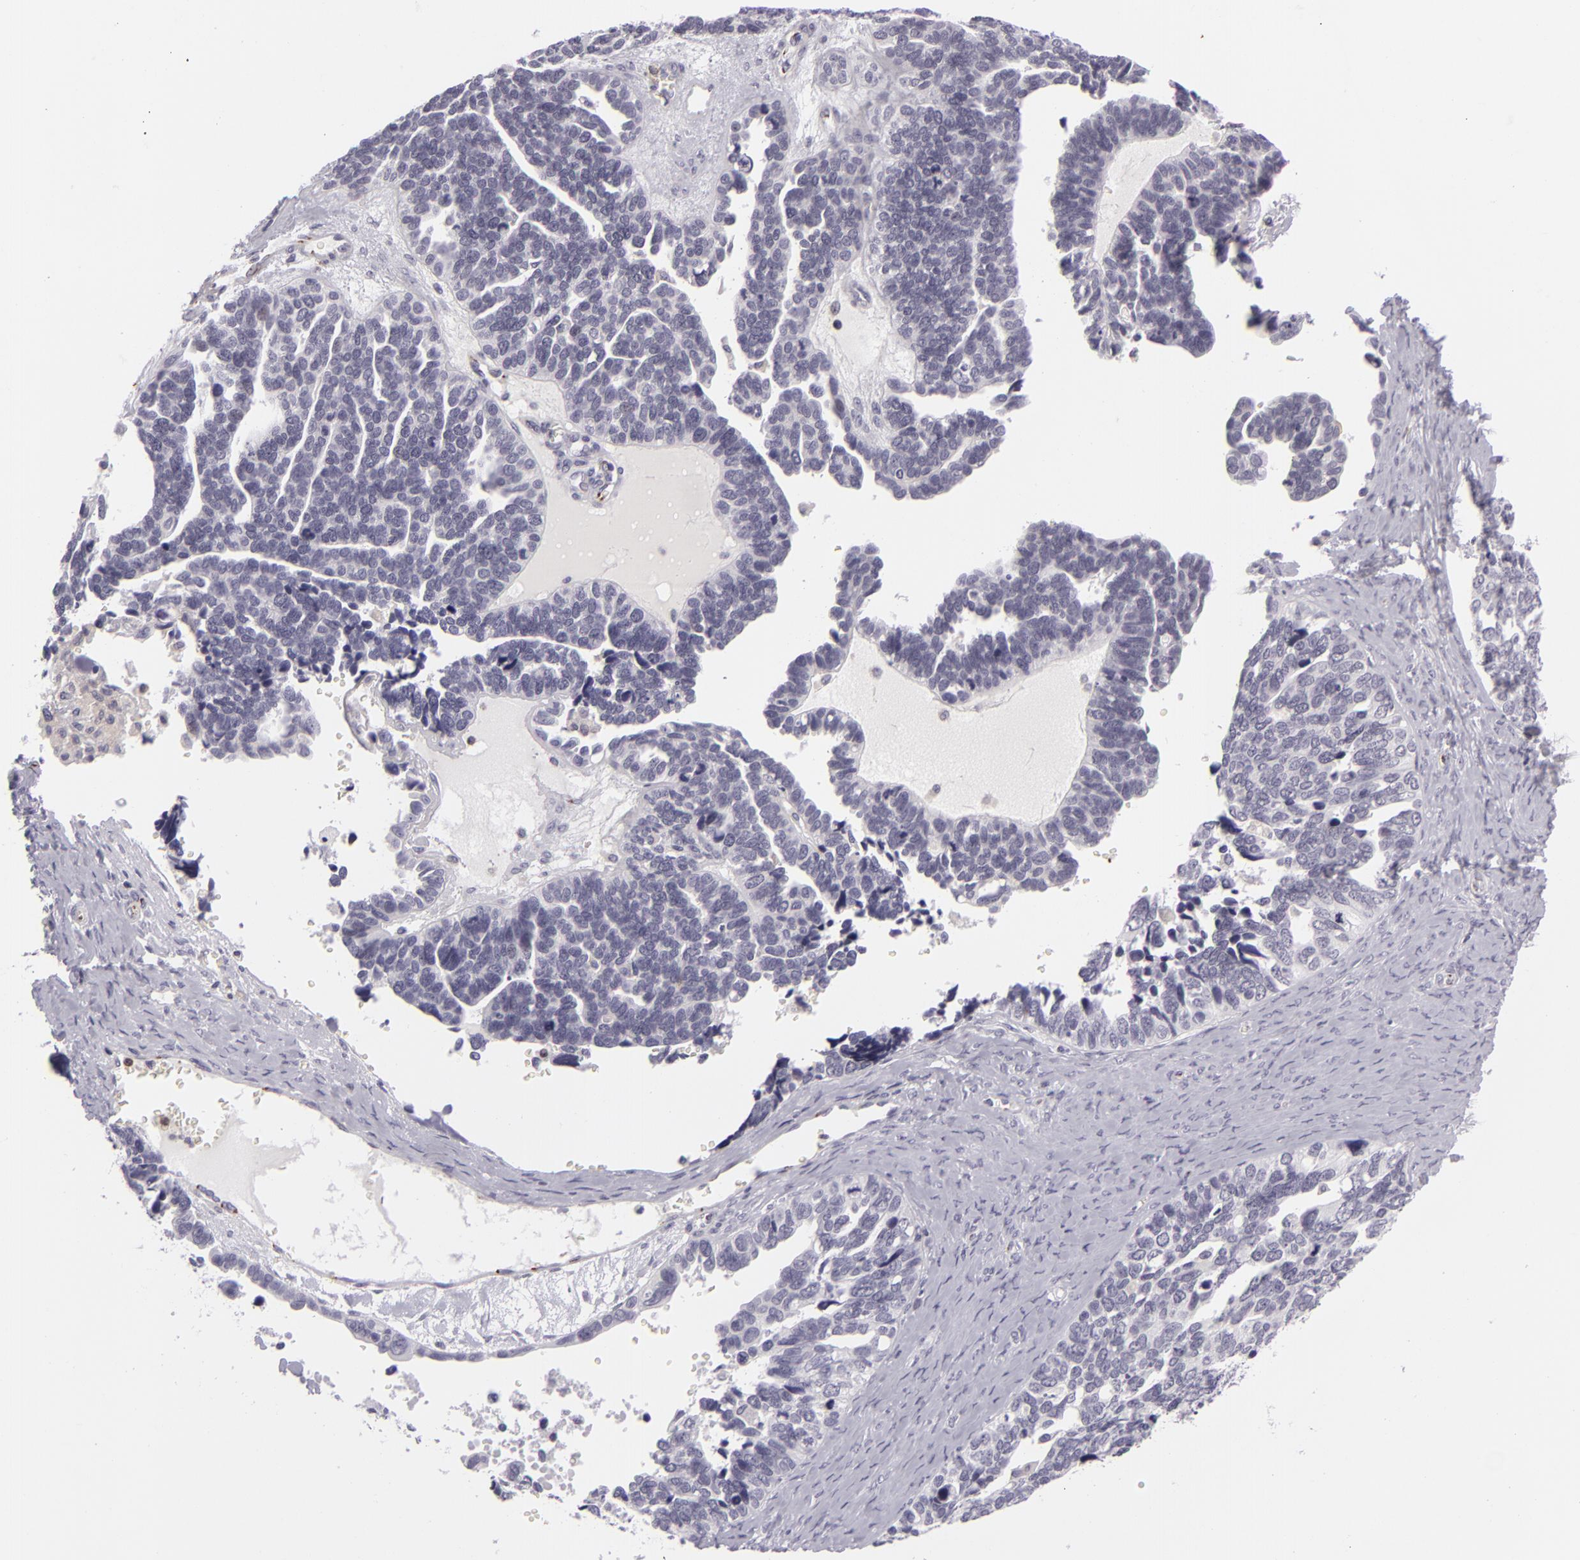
{"staining": {"intensity": "negative", "quantity": "none", "location": "none"}, "tissue": "ovarian cancer", "cell_type": "Tumor cells", "image_type": "cancer", "snomed": [{"axis": "morphology", "description": "Cystadenocarcinoma, serous, NOS"}, {"axis": "topography", "description": "Ovary"}], "caption": "DAB immunohistochemical staining of human ovarian cancer (serous cystadenocarcinoma) demonstrates no significant staining in tumor cells.", "gene": "KCNAB2", "patient": {"sex": "female", "age": 77}}